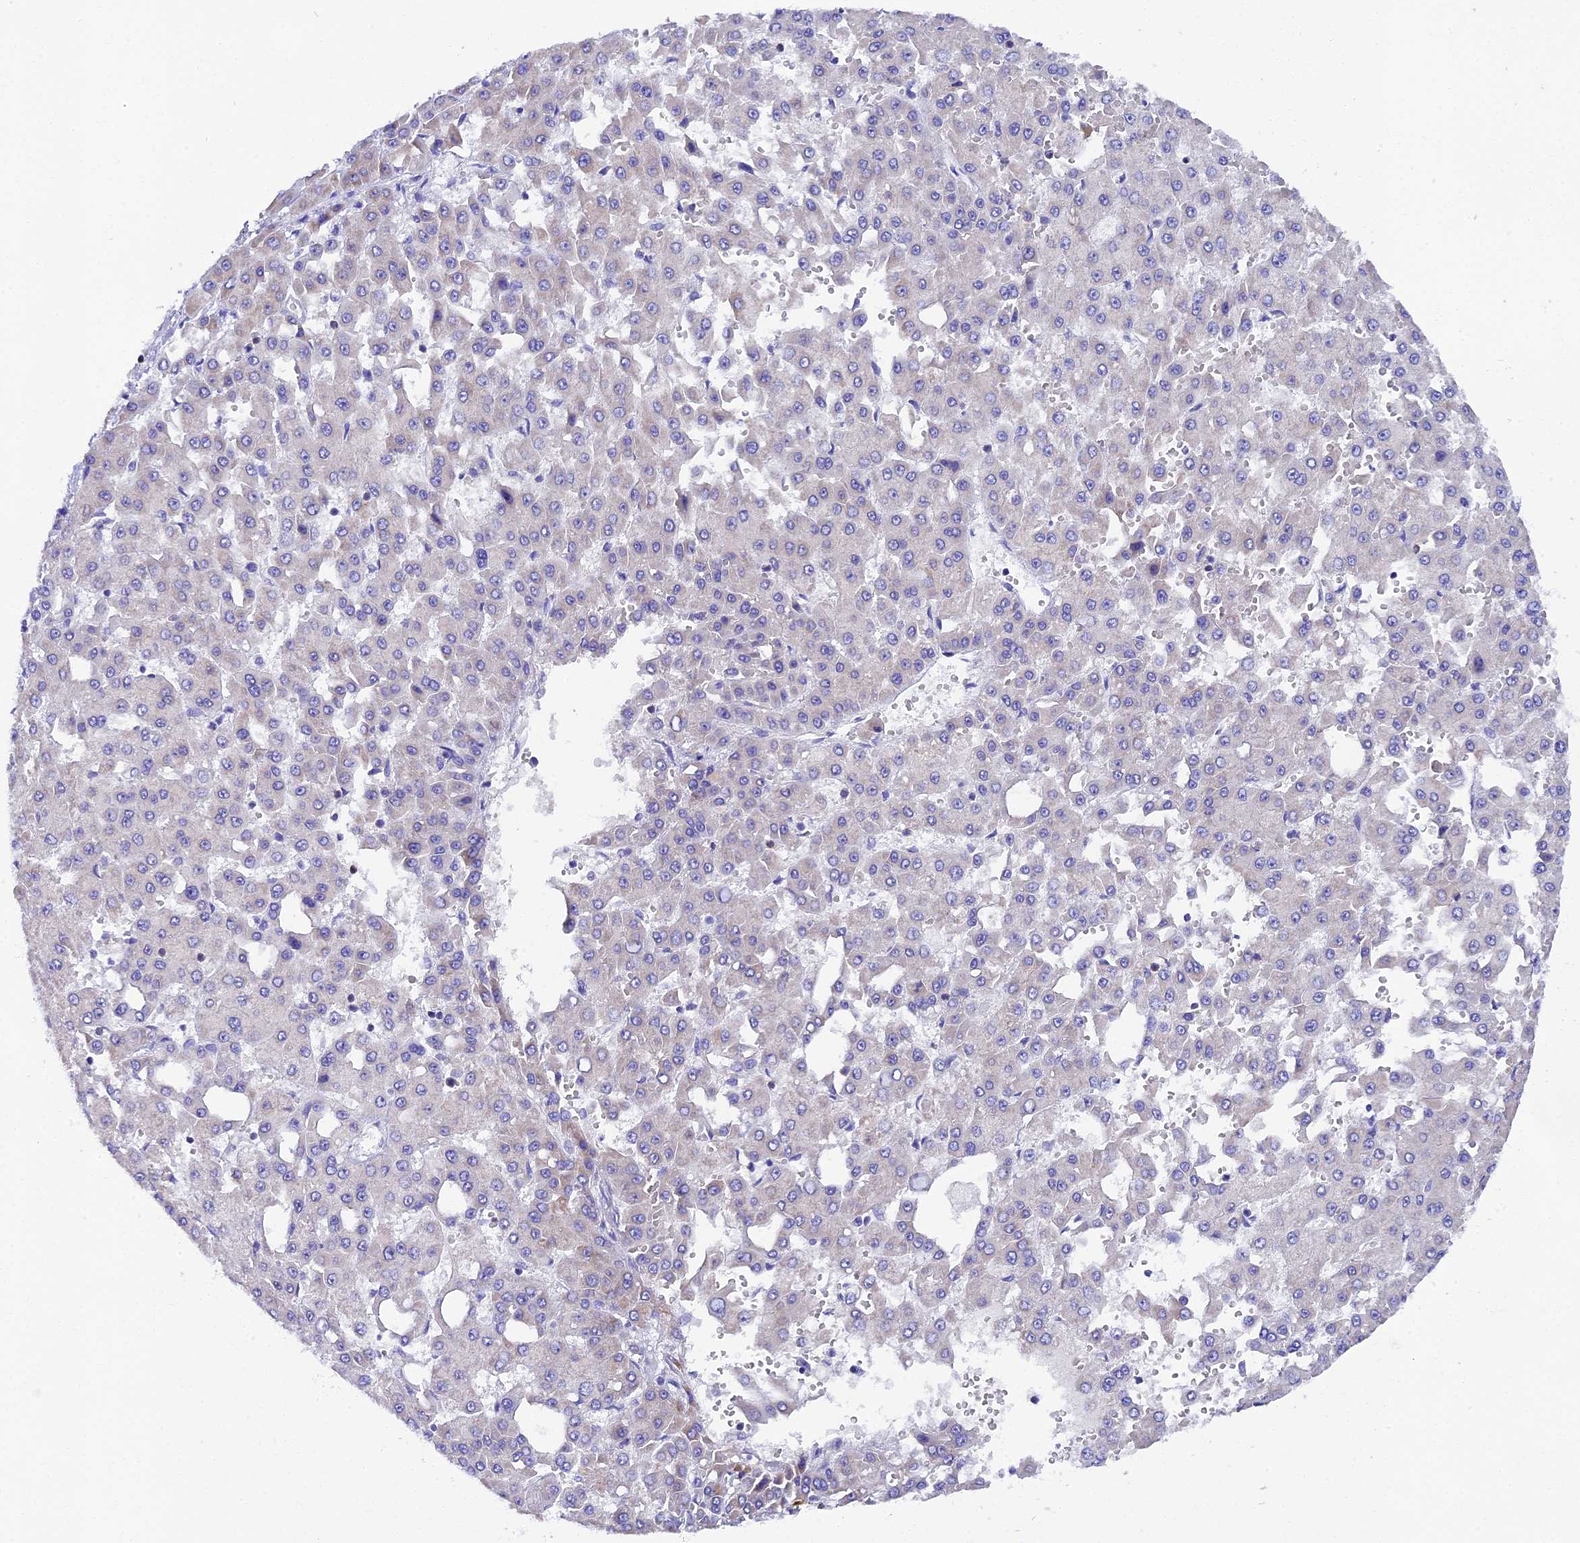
{"staining": {"intensity": "negative", "quantity": "none", "location": "none"}, "tissue": "liver cancer", "cell_type": "Tumor cells", "image_type": "cancer", "snomed": [{"axis": "morphology", "description": "Carcinoma, Hepatocellular, NOS"}, {"axis": "topography", "description": "Liver"}], "caption": "Immunohistochemistry (IHC) micrograph of neoplastic tissue: human liver cancer (hepatocellular carcinoma) stained with DAB displays no significant protein expression in tumor cells.", "gene": "FKBP11", "patient": {"sex": "male", "age": 47}}